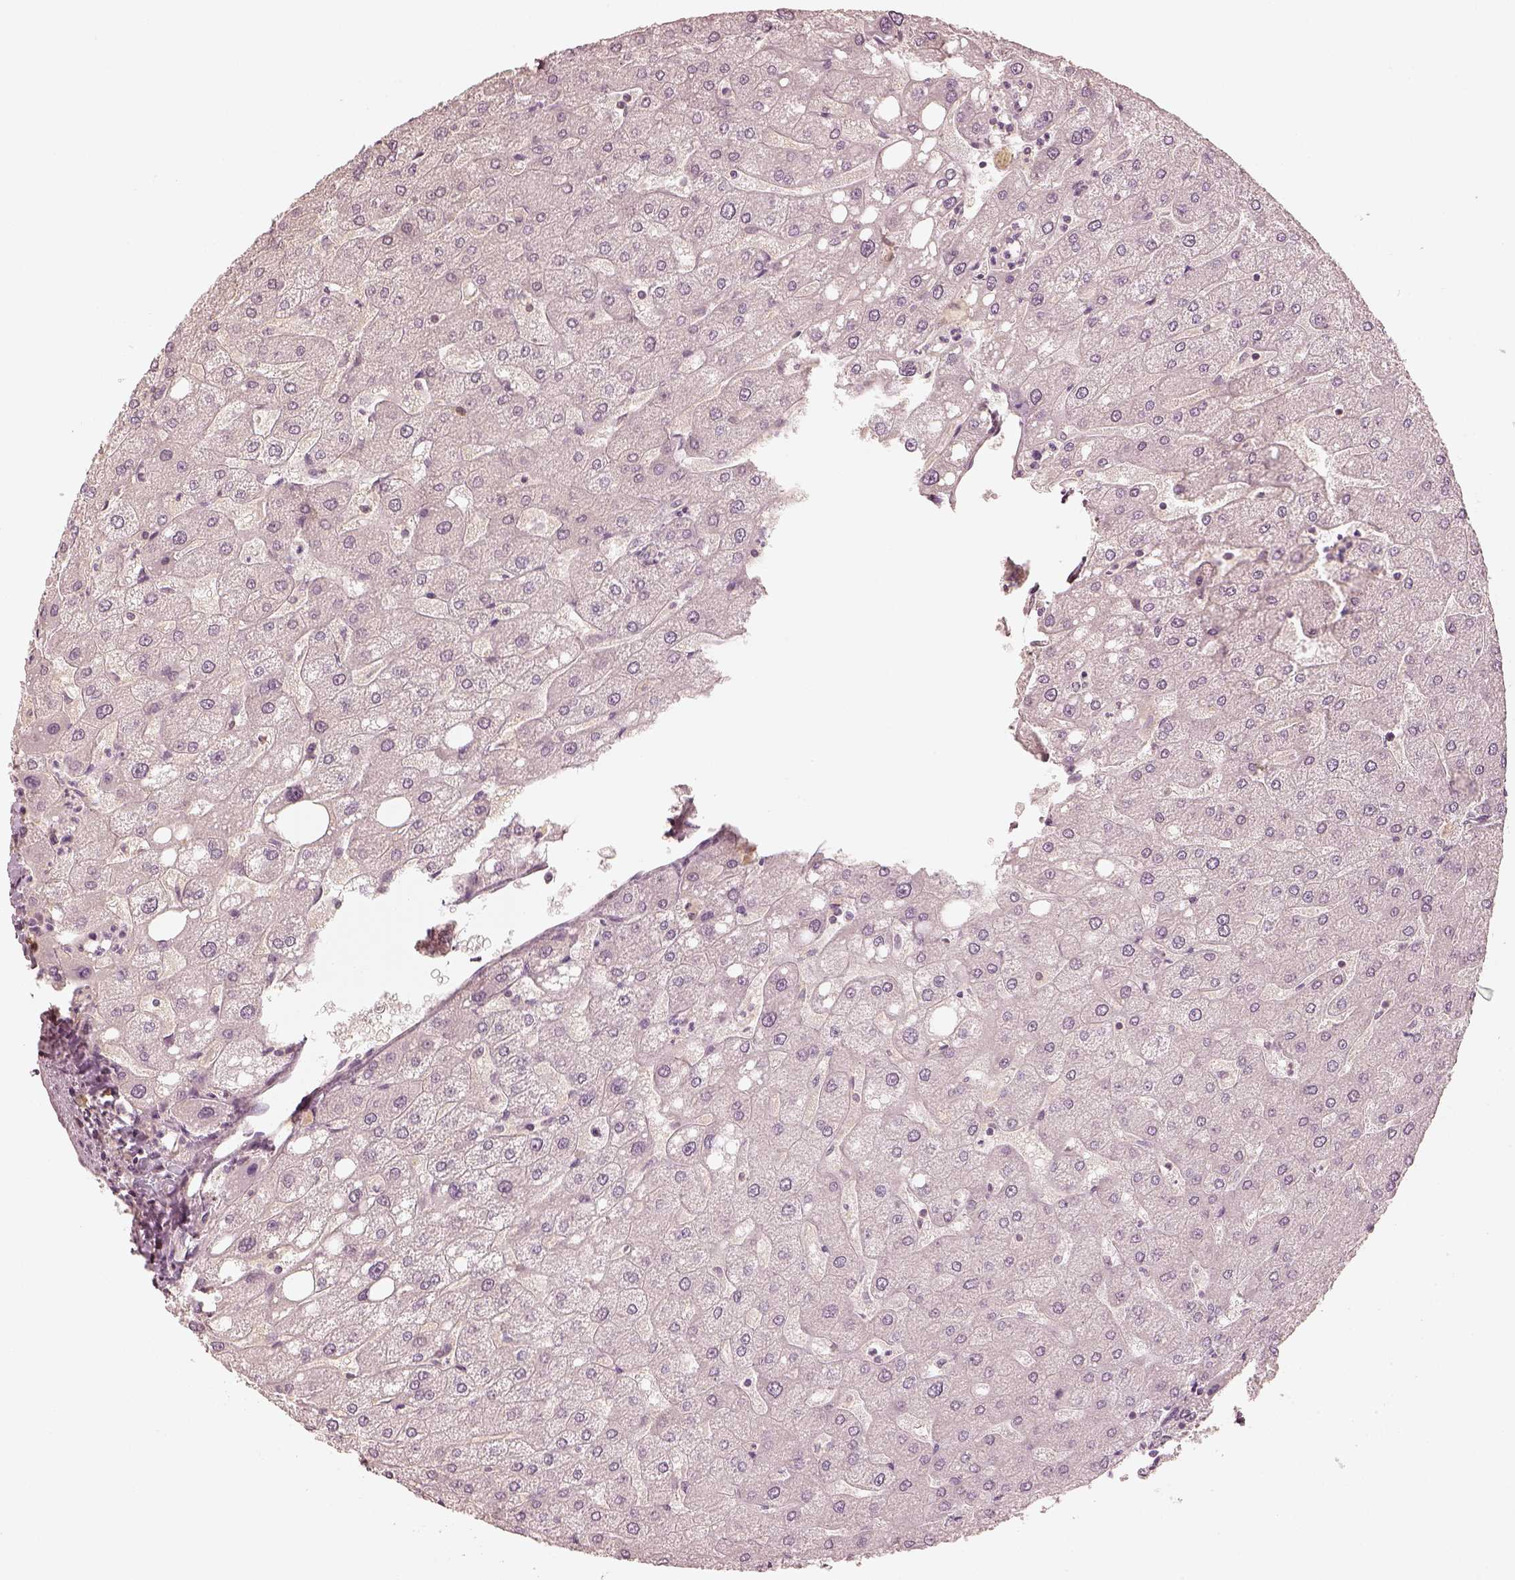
{"staining": {"intensity": "negative", "quantity": "none", "location": "none"}, "tissue": "liver", "cell_type": "Cholangiocytes", "image_type": "normal", "snomed": [{"axis": "morphology", "description": "Normal tissue, NOS"}, {"axis": "topography", "description": "Liver"}], "caption": "This photomicrograph is of normal liver stained with IHC to label a protein in brown with the nuclei are counter-stained blue. There is no staining in cholangiocytes. (Brightfield microscopy of DAB immunohistochemistry at high magnification).", "gene": "GORASP2", "patient": {"sex": "male", "age": 67}}